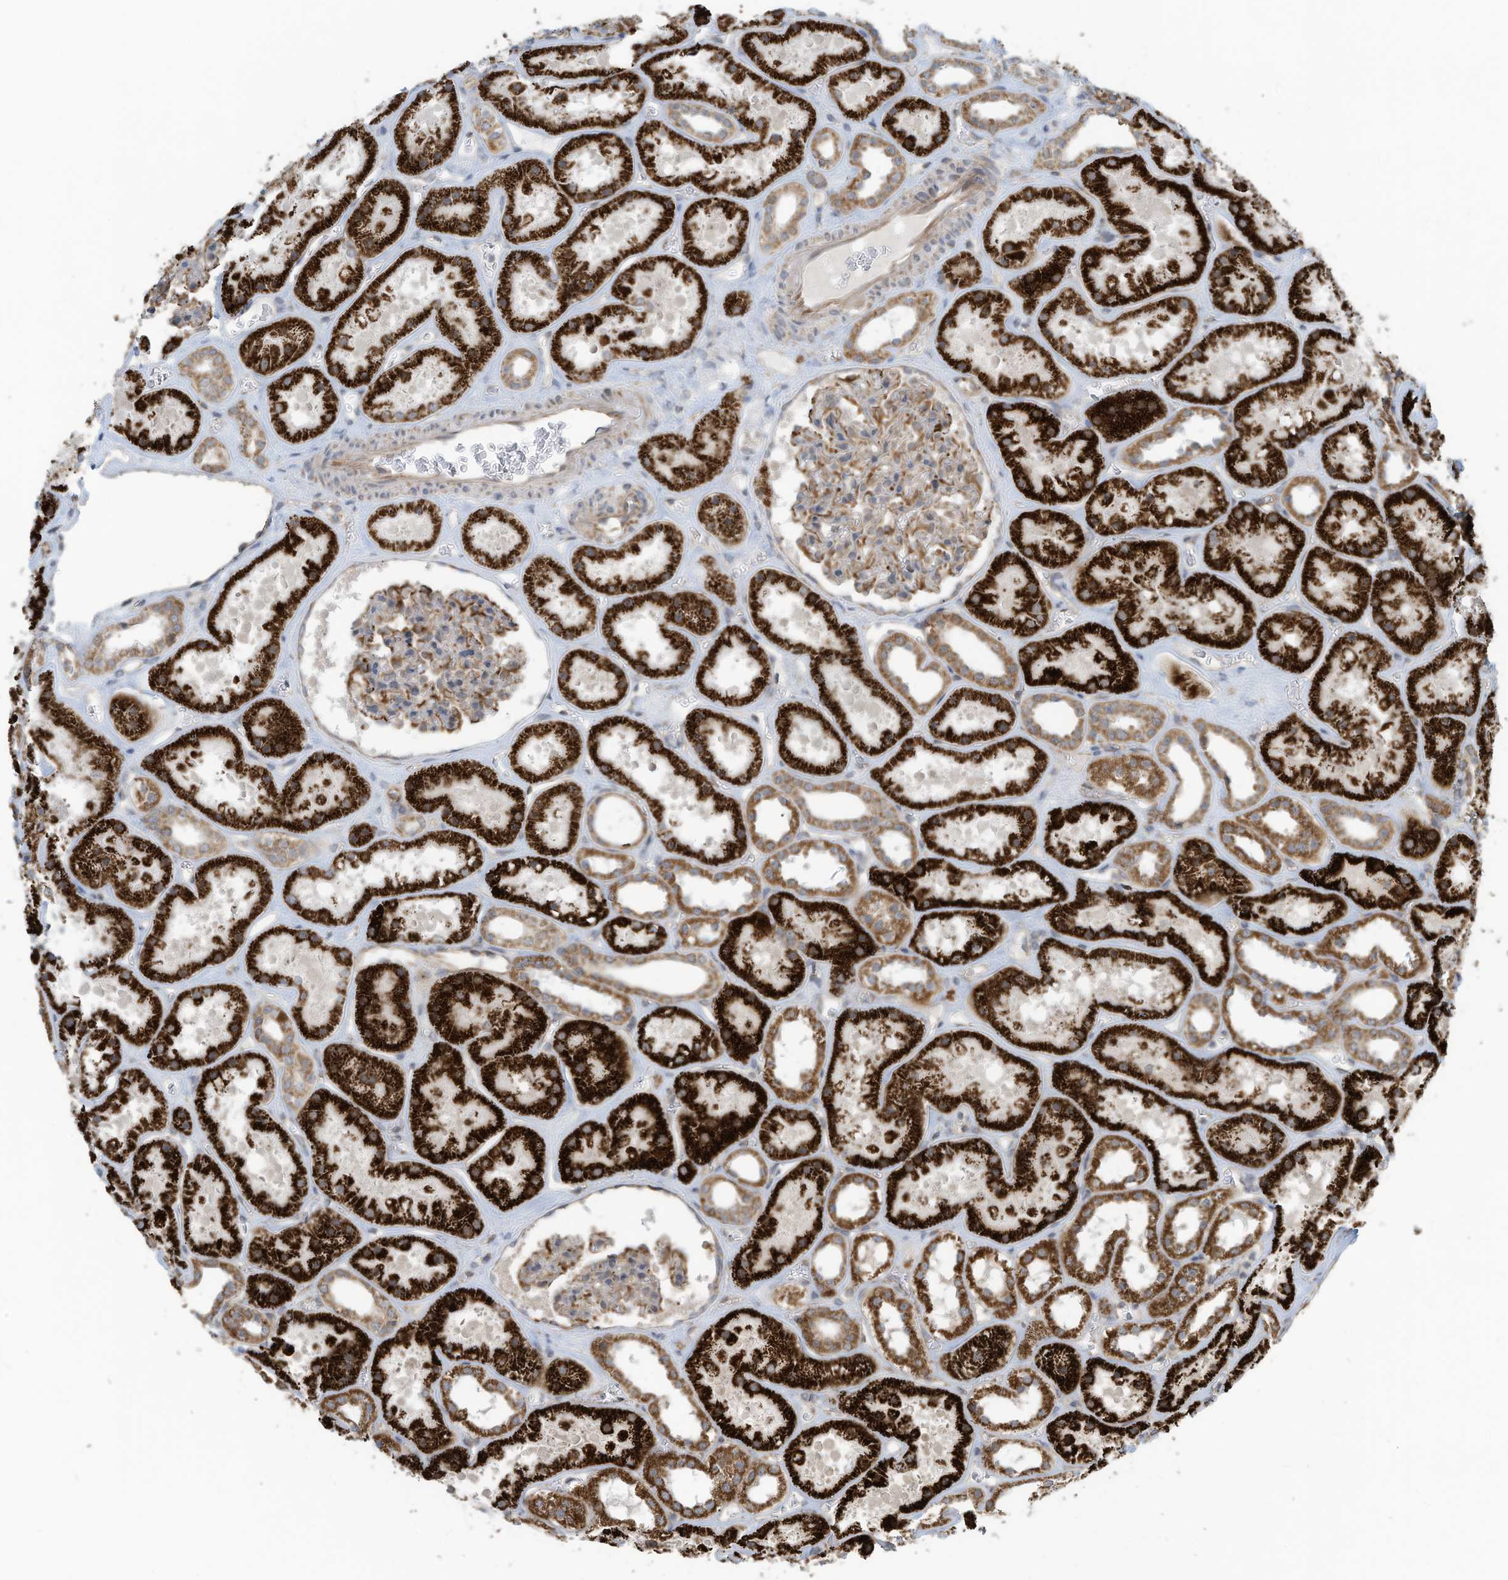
{"staining": {"intensity": "moderate", "quantity": "25%-75%", "location": "cytoplasmic/membranous"}, "tissue": "kidney", "cell_type": "Cells in glomeruli", "image_type": "normal", "snomed": [{"axis": "morphology", "description": "Normal tissue, NOS"}, {"axis": "topography", "description": "Kidney"}], "caption": "An image of human kidney stained for a protein reveals moderate cytoplasmic/membranous brown staining in cells in glomeruli. The staining is performed using DAB brown chromogen to label protein expression. The nuclei are counter-stained blue using hematoxylin.", "gene": "METTL6", "patient": {"sex": "female", "age": 41}}